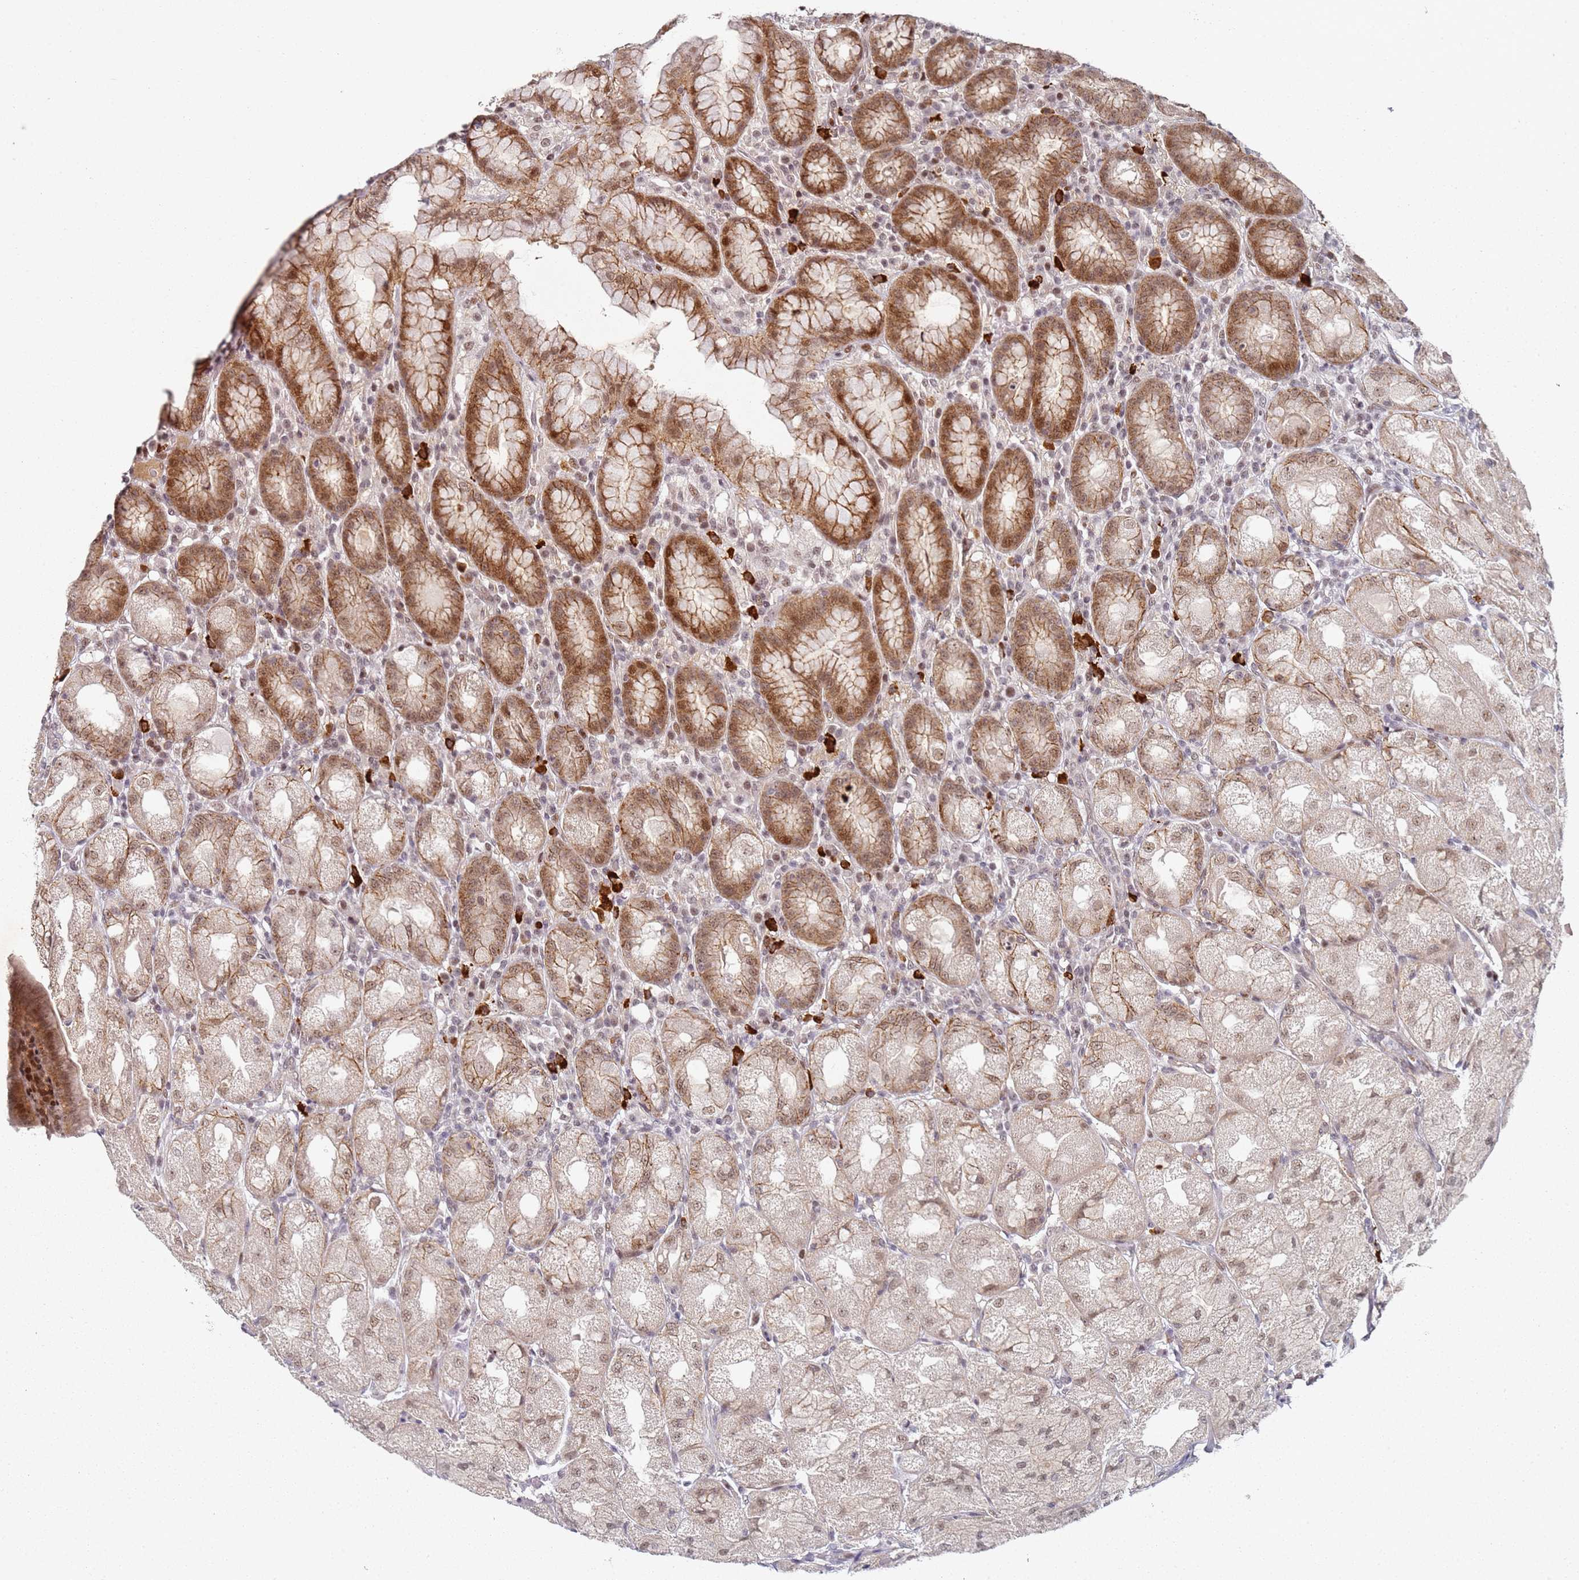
{"staining": {"intensity": "strong", "quantity": ">75%", "location": "cytoplasmic/membranous,nuclear"}, "tissue": "stomach", "cell_type": "Glandular cells", "image_type": "normal", "snomed": [{"axis": "morphology", "description": "Normal tissue, NOS"}, {"axis": "topography", "description": "Stomach, upper"}], "caption": "Protein positivity by immunohistochemistry reveals strong cytoplasmic/membranous,nuclear staining in about >75% of glandular cells in unremarkable stomach.", "gene": "ATF6B", "patient": {"sex": "male", "age": 52}}